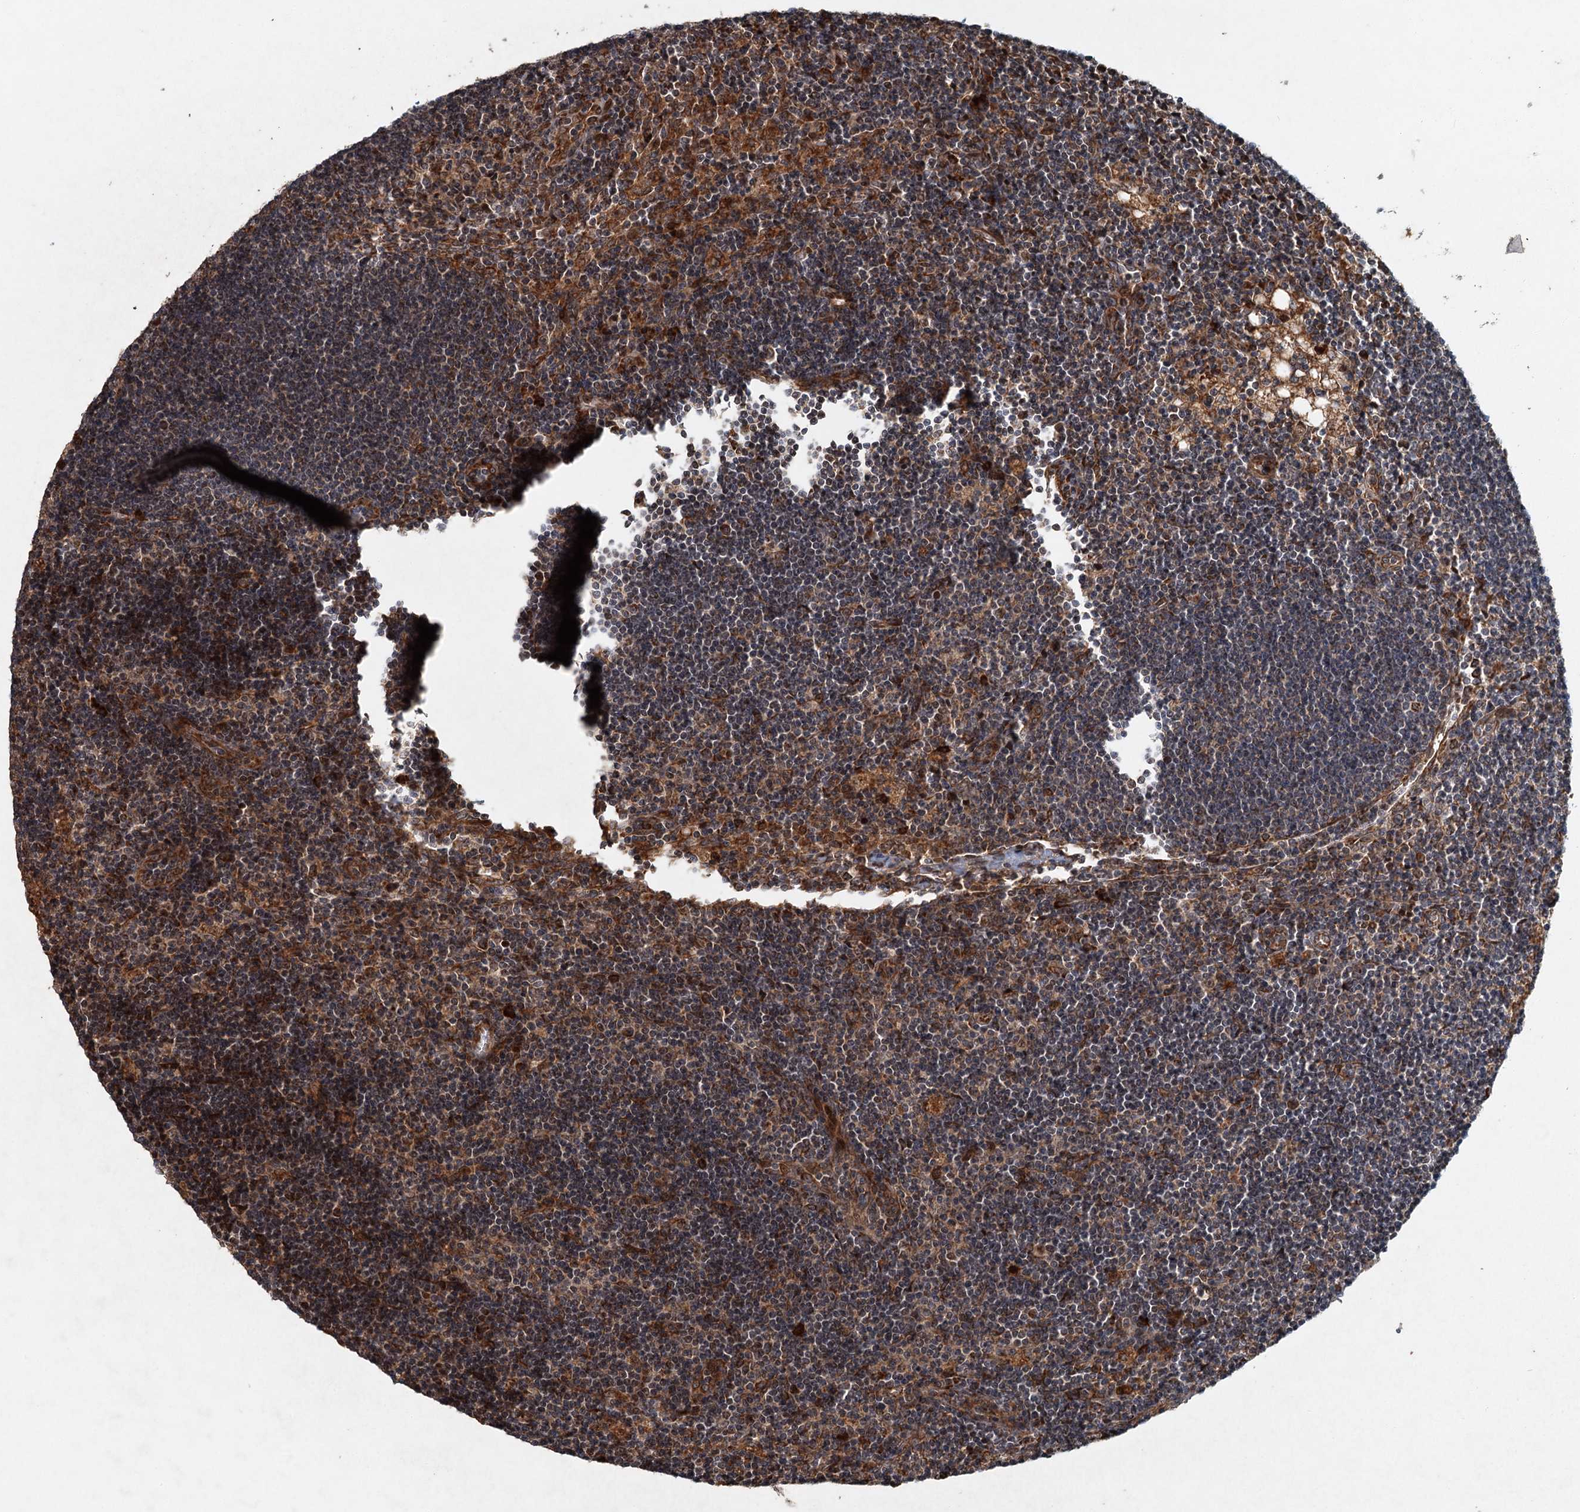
{"staining": {"intensity": "moderate", "quantity": ">75%", "location": "cytoplasmic/membranous"}, "tissue": "lymph node", "cell_type": "Germinal center cells", "image_type": "normal", "snomed": [{"axis": "morphology", "description": "Normal tissue, NOS"}, {"axis": "topography", "description": "Lymph node"}], "caption": "Human lymph node stained with a protein marker exhibits moderate staining in germinal center cells.", "gene": "SRPX2", "patient": {"sex": "male", "age": 24}}